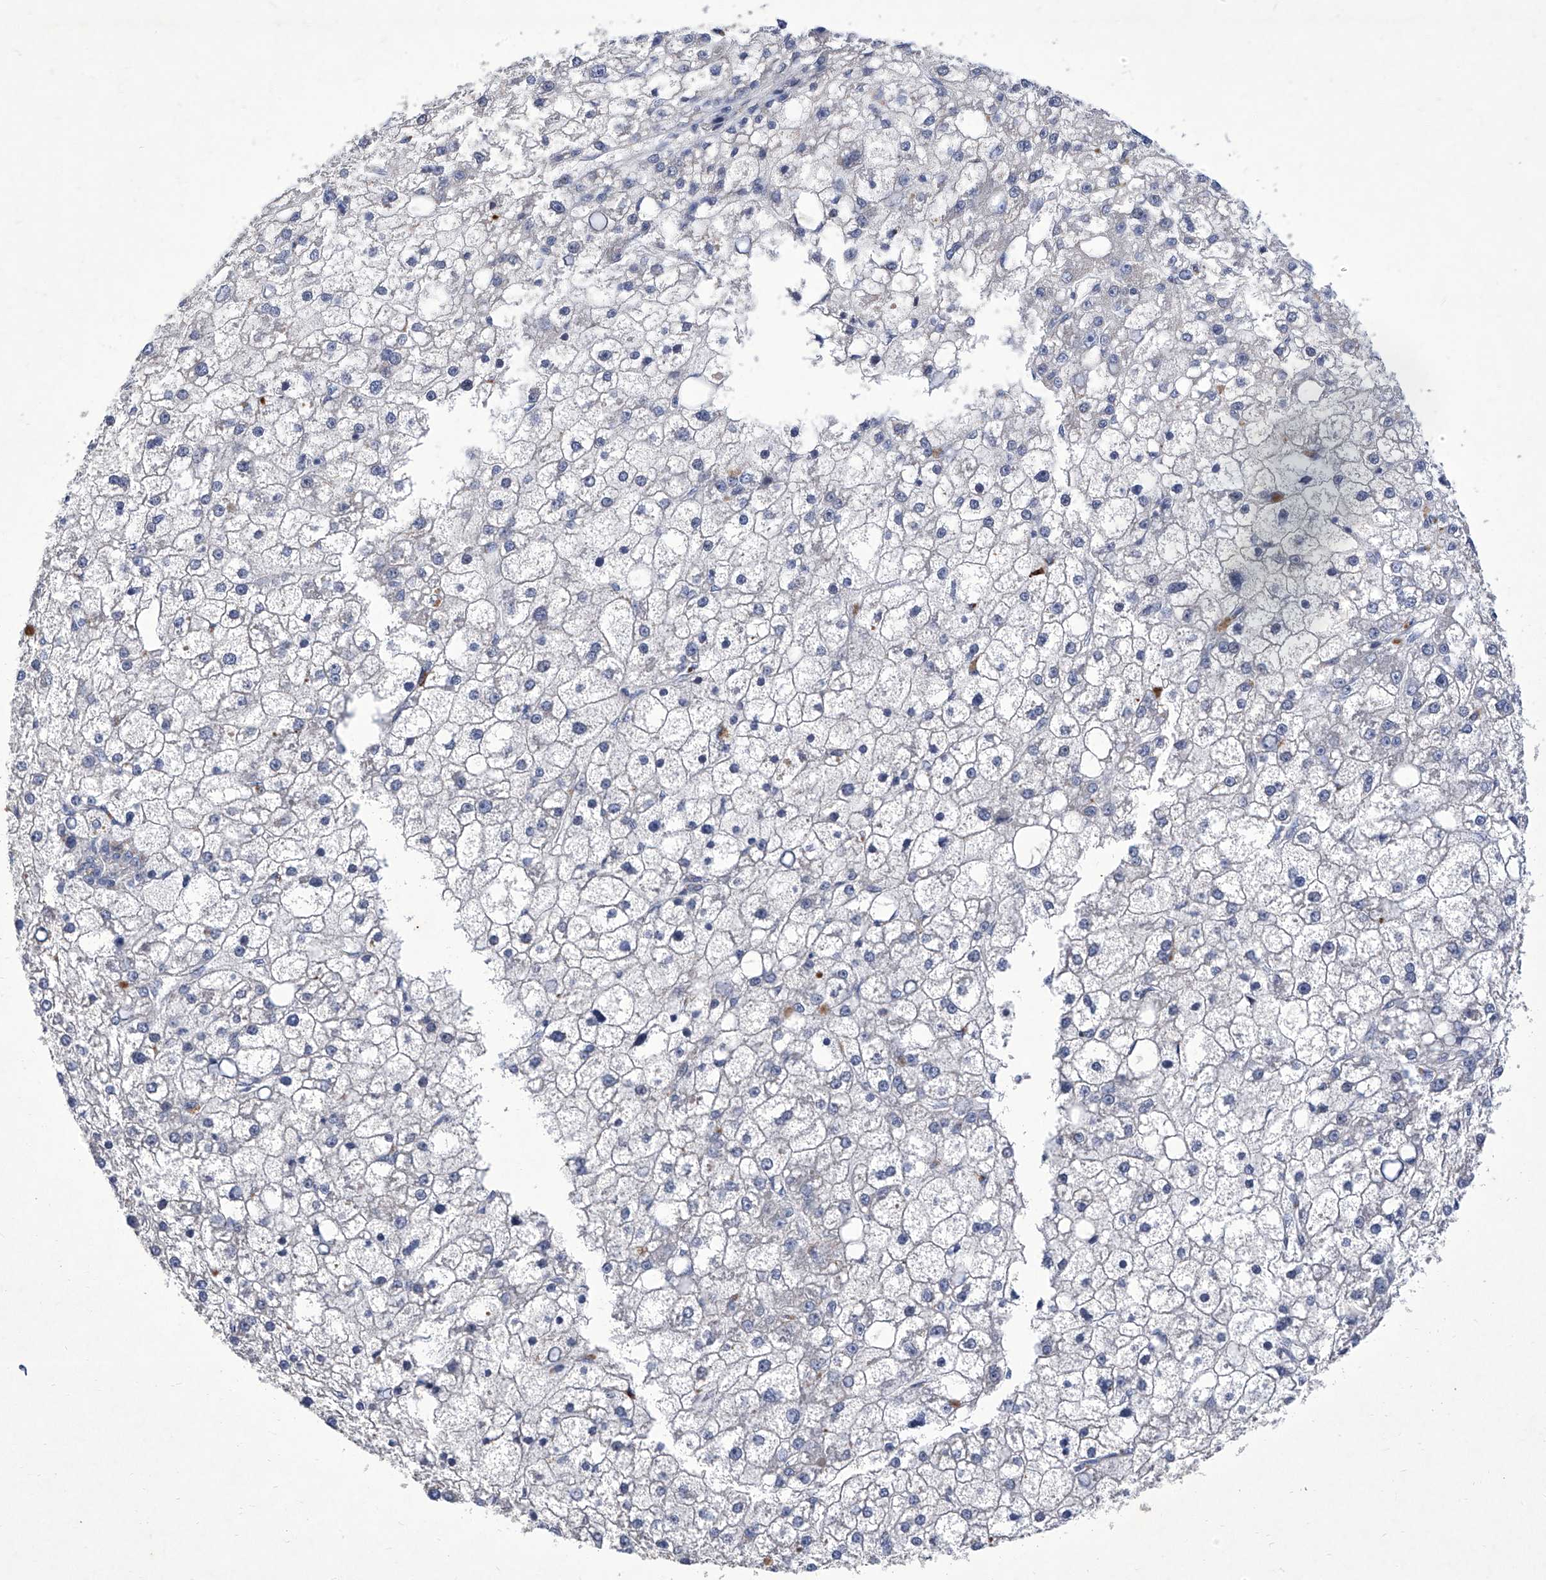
{"staining": {"intensity": "negative", "quantity": "none", "location": "none"}, "tissue": "liver cancer", "cell_type": "Tumor cells", "image_type": "cancer", "snomed": [{"axis": "morphology", "description": "Carcinoma, Hepatocellular, NOS"}, {"axis": "topography", "description": "Liver"}], "caption": "Liver hepatocellular carcinoma stained for a protein using immunohistochemistry (IHC) demonstrates no expression tumor cells.", "gene": "IFNL2", "patient": {"sex": "male", "age": 67}}